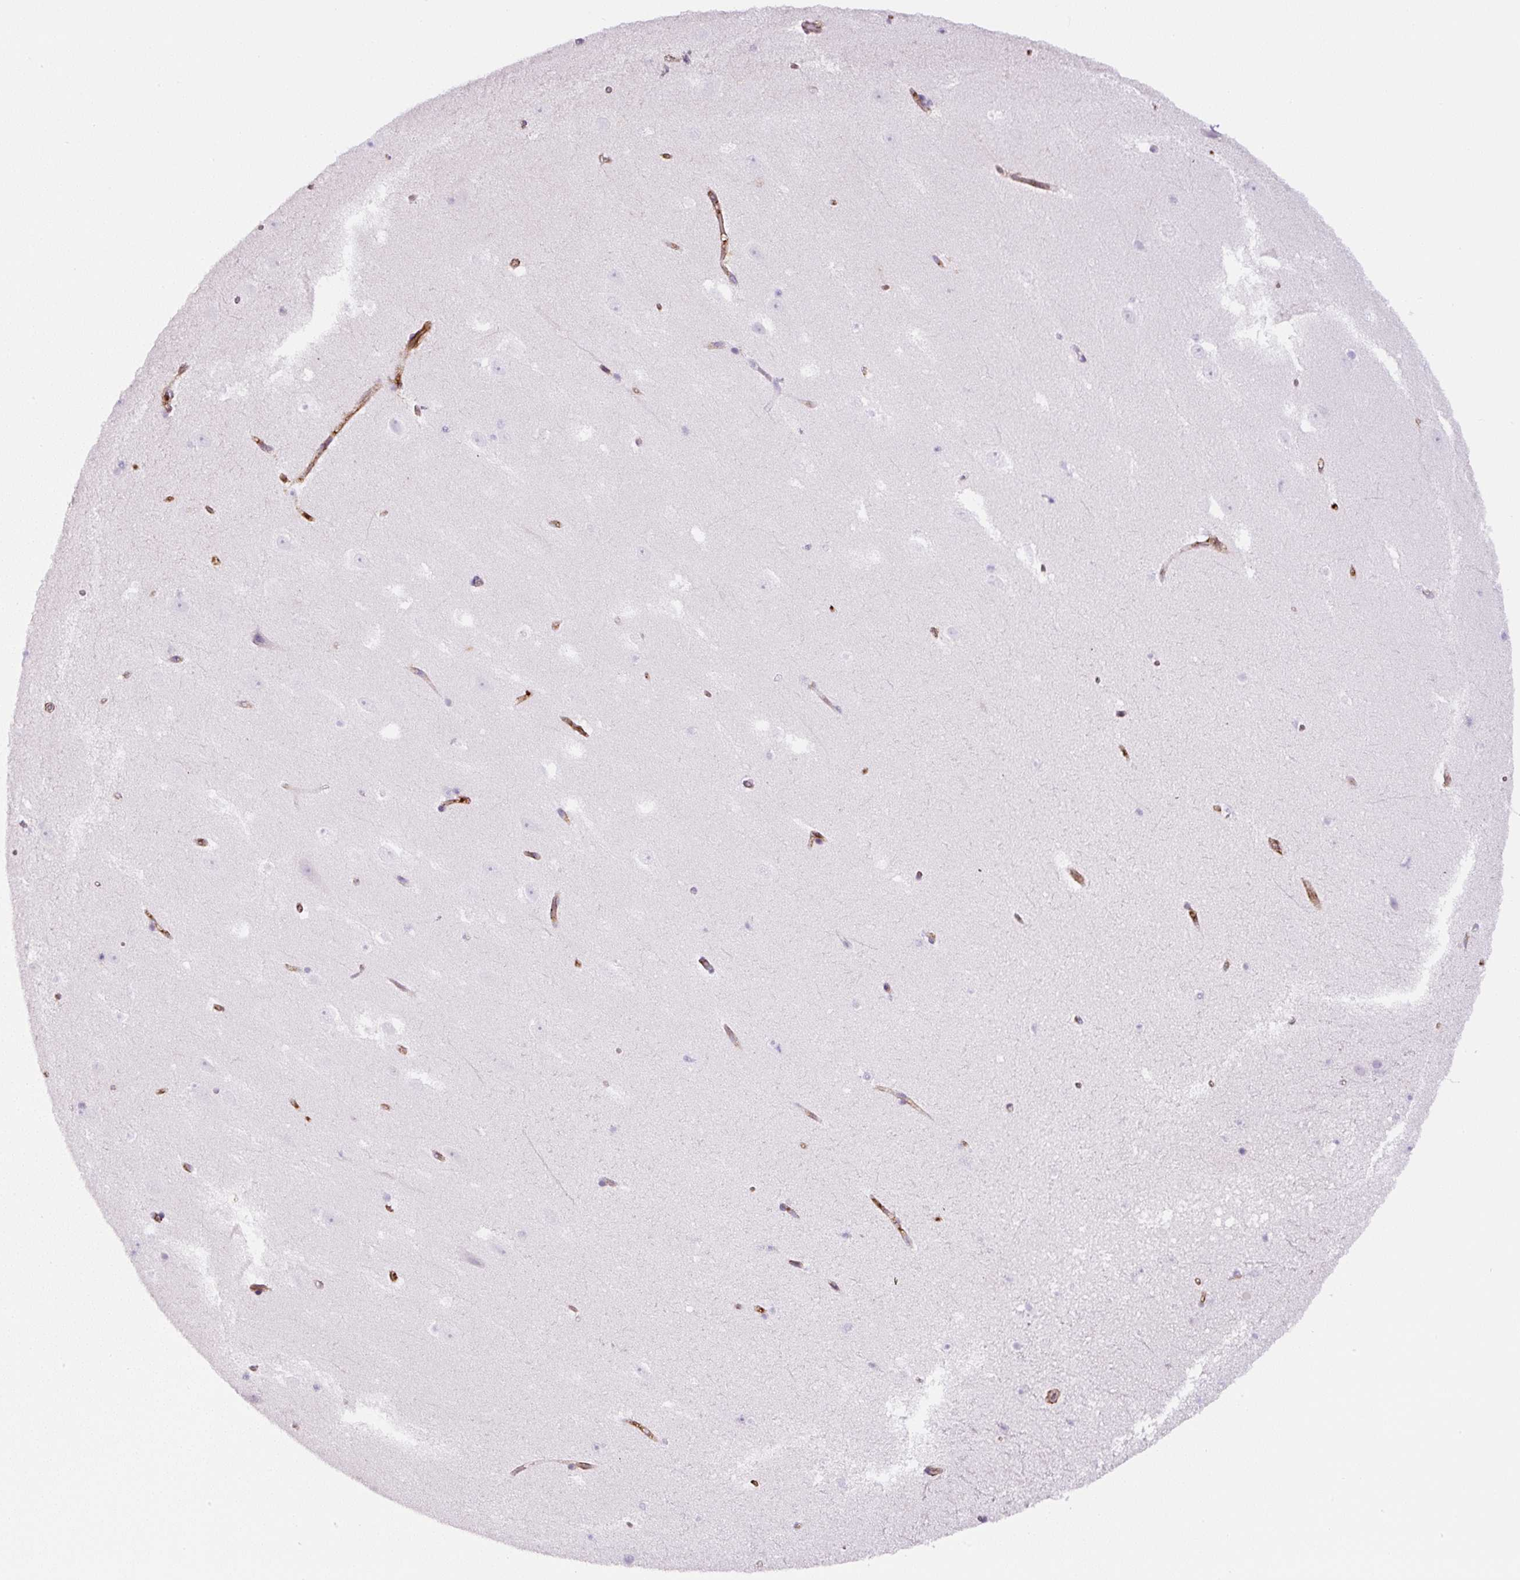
{"staining": {"intensity": "negative", "quantity": "none", "location": "none"}, "tissue": "hippocampus", "cell_type": "Glial cells", "image_type": "normal", "snomed": [{"axis": "morphology", "description": "Normal tissue, NOS"}, {"axis": "topography", "description": "Hippocampus"}], "caption": "Human hippocampus stained for a protein using immunohistochemistry reveals no expression in glial cells.", "gene": "ANXA1", "patient": {"sex": "male", "age": 37}}